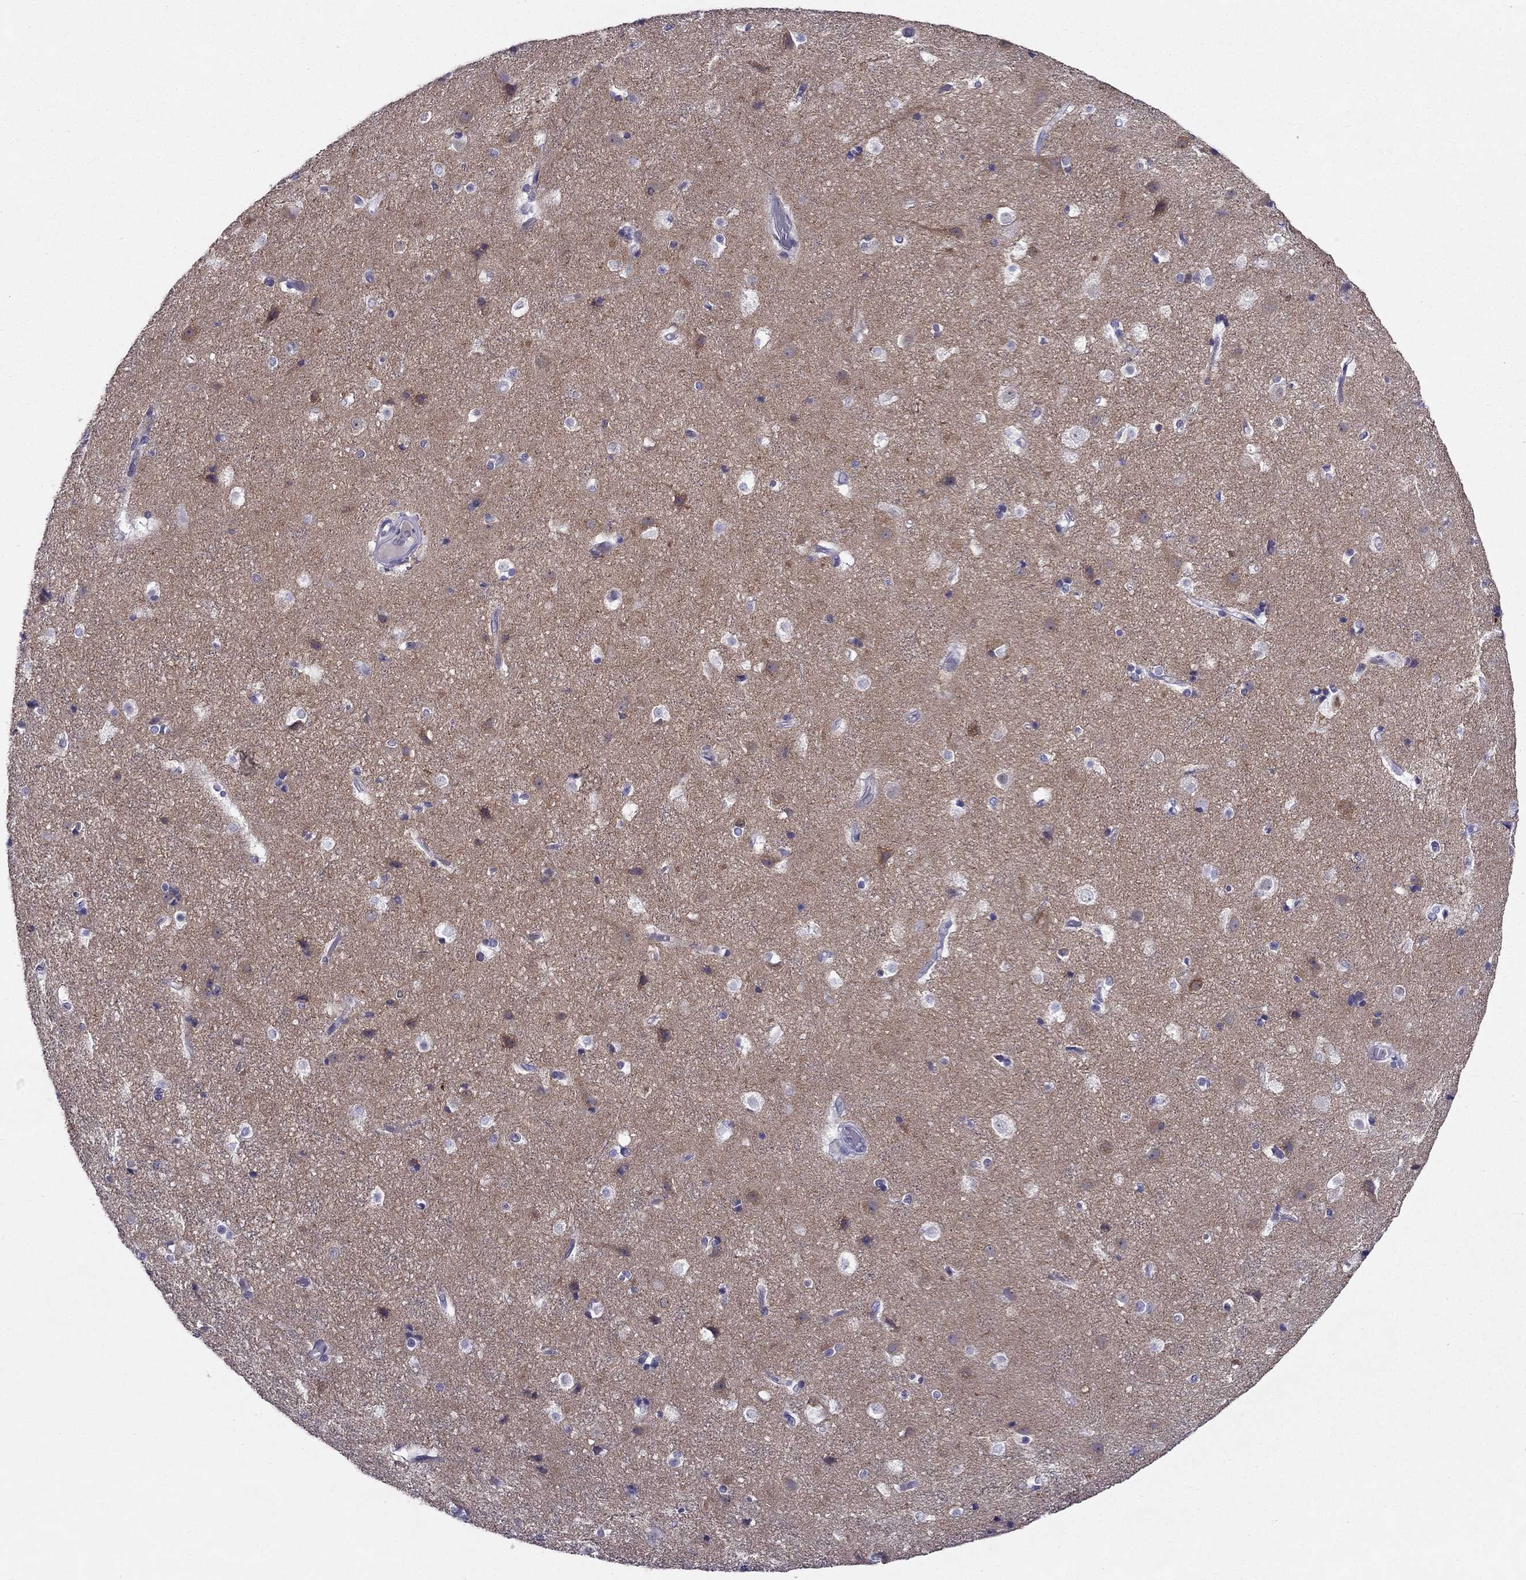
{"staining": {"intensity": "negative", "quantity": "none", "location": "none"}, "tissue": "cerebral cortex", "cell_type": "Endothelial cells", "image_type": "normal", "snomed": [{"axis": "morphology", "description": "Normal tissue, NOS"}, {"axis": "topography", "description": "Cerebral cortex"}], "caption": "Endothelial cells show no significant protein expression in normal cerebral cortex. (Immunohistochemistry (ihc), brightfield microscopy, high magnification).", "gene": "AAK1", "patient": {"sex": "female", "age": 52}}